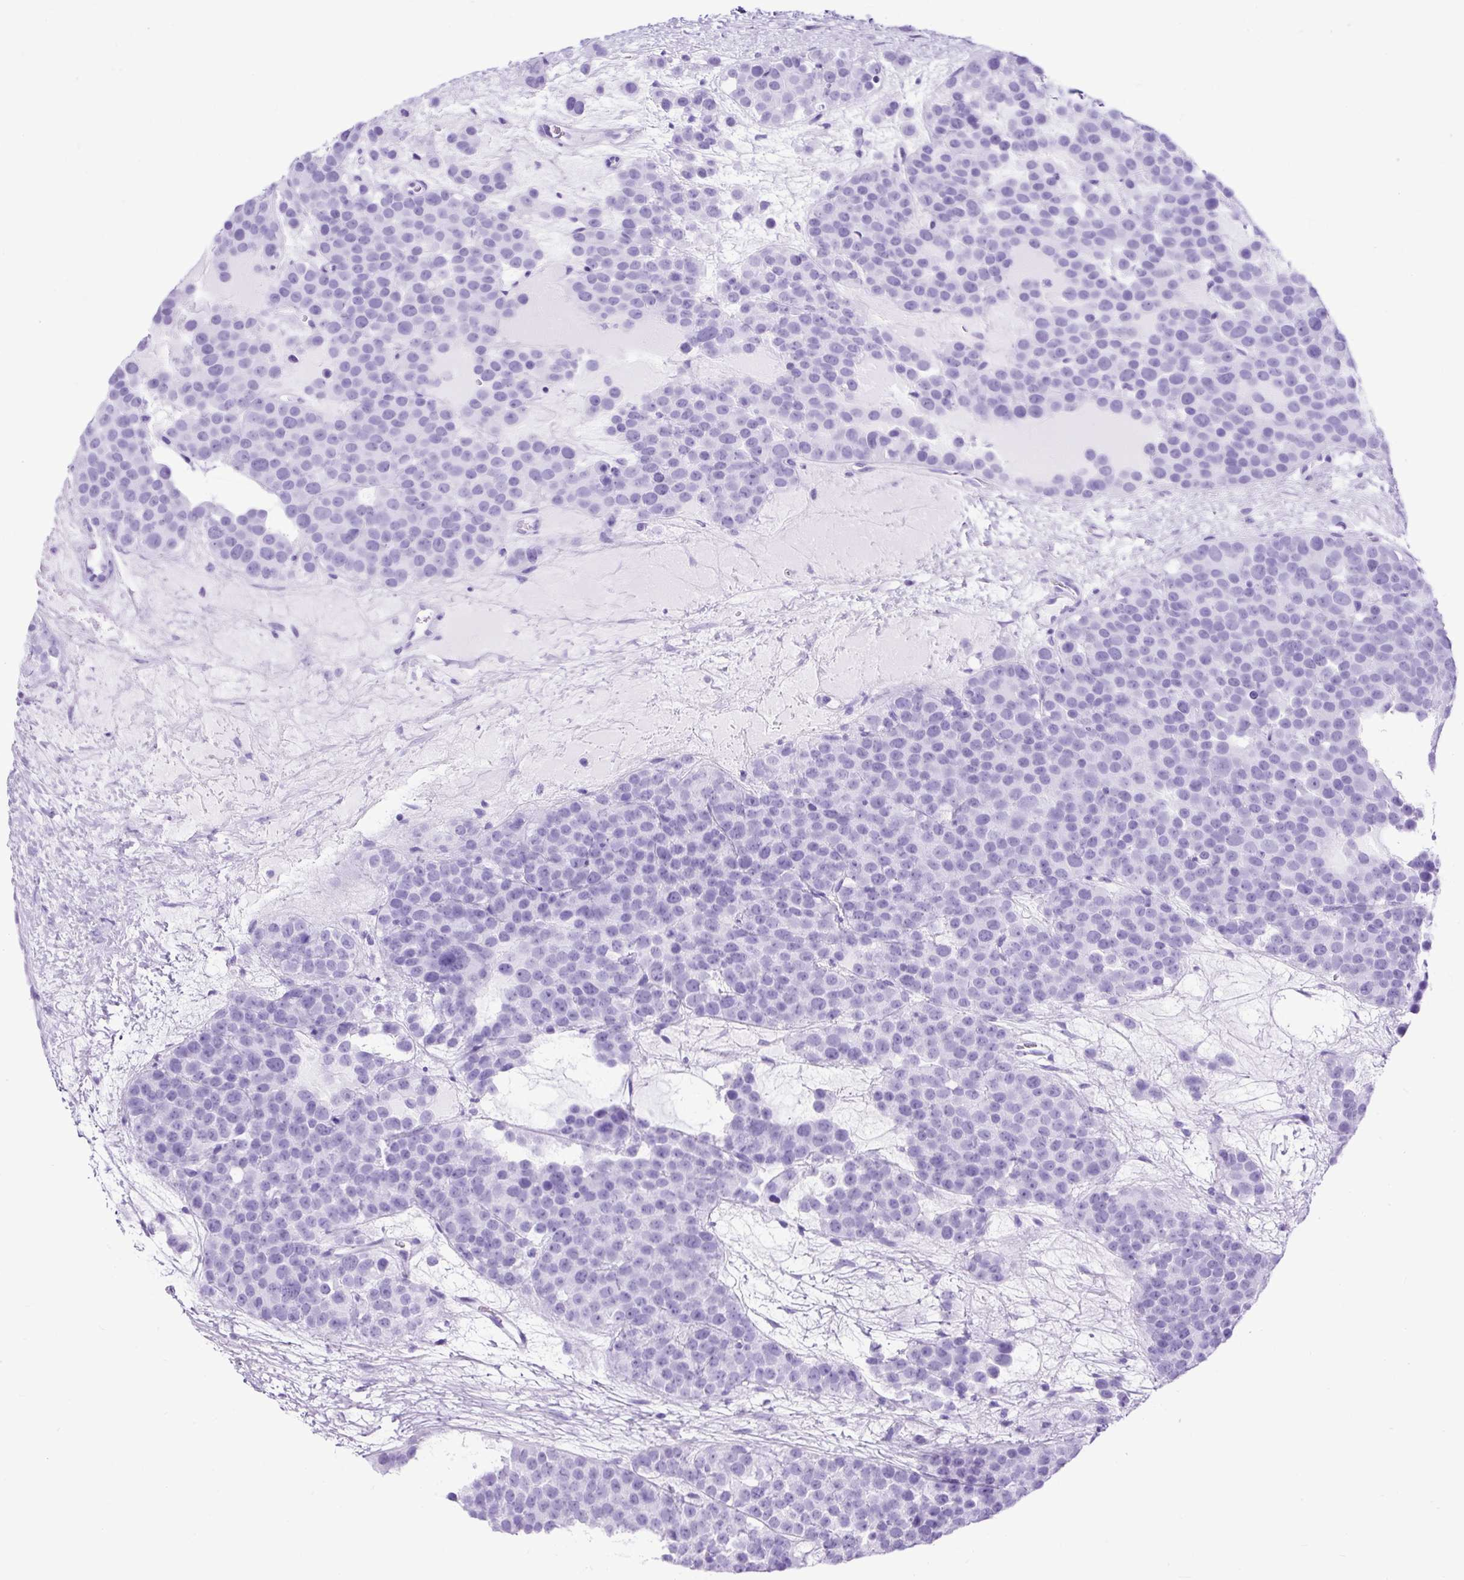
{"staining": {"intensity": "negative", "quantity": "none", "location": "none"}, "tissue": "testis cancer", "cell_type": "Tumor cells", "image_type": "cancer", "snomed": [{"axis": "morphology", "description": "Seminoma, NOS"}, {"axis": "topography", "description": "Testis"}], "caption": "Immunohistochemistry (IHC) of testis cancer demonstrates no staining in tumor cells.", "gene": "CEL", "patient": {"sex": "male", "age": 71}}